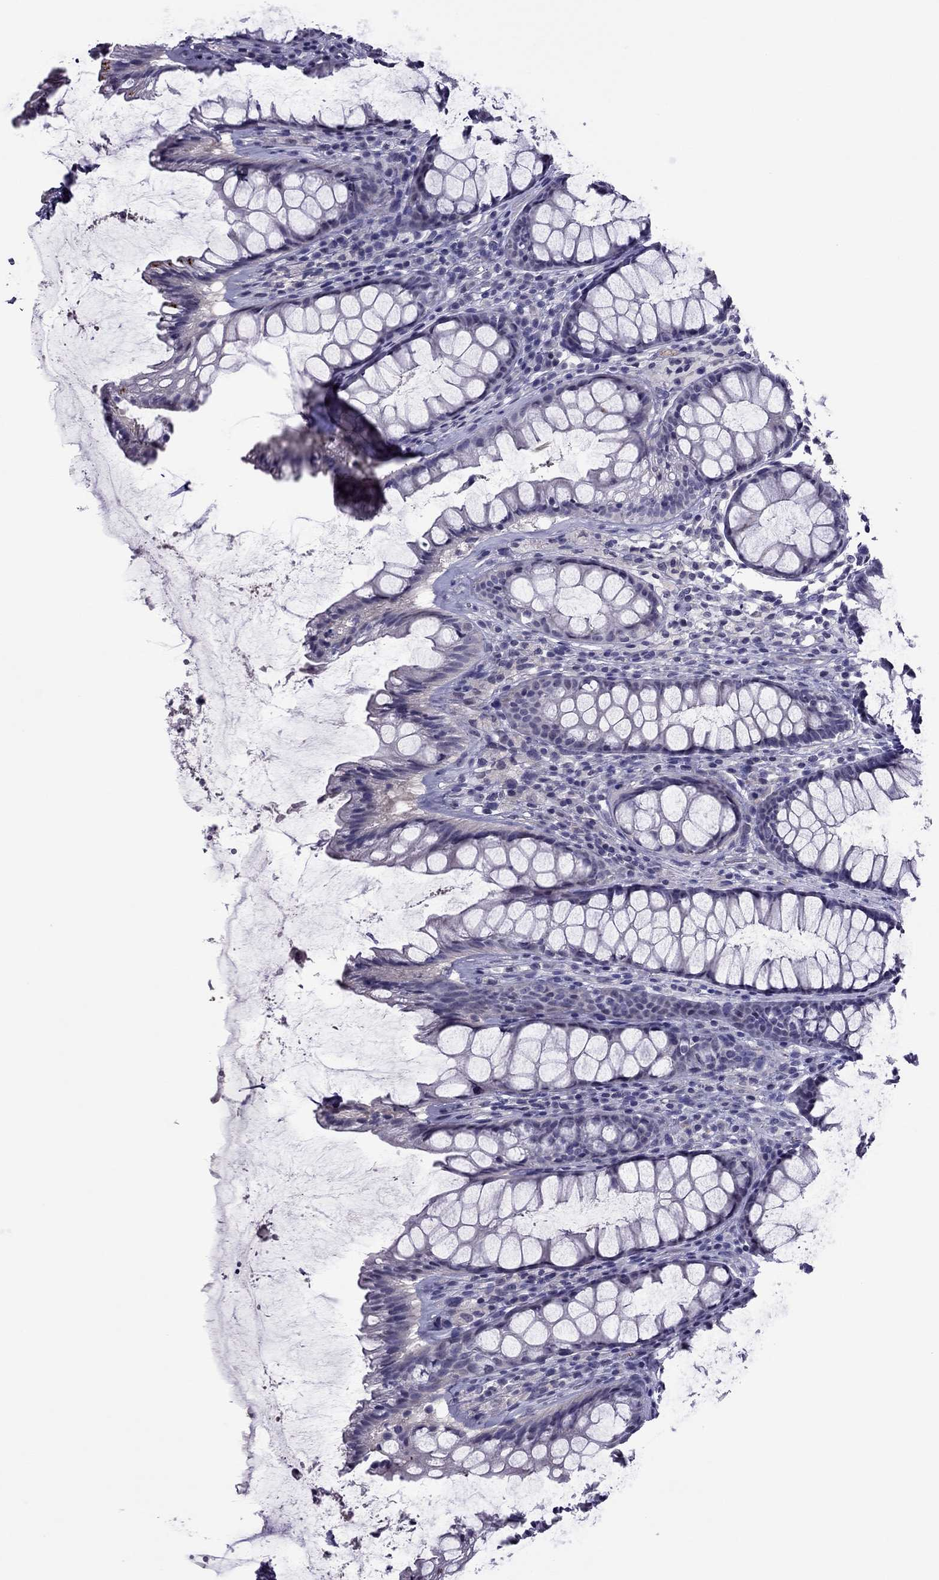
{"staining": {"intensity": "negative", "quantity": "none", "location": "none"}, "tissue": "rectum", "cell_type": "Glandular cells", "image_type": "normal", "snomed": [{"axis": "morphology", "description": "Normal tissue, NOS"}, {"axis": "topography", "description": "Rectum"}], "caption": "IHC photomicrograph of unremarkable rectum: human rectum stained with DAB (3,3'-diaminobenzidine) reveals no significant protein expression in glandular cells. The staining was performed using DAB (3,3'-diaminobenzidine) to visualize the protein expression in brown, while the nuclei were stained in blue with hematoxylin (Magnification: 20x).", "gene": "SLC16A8", "patient": {"sex": "male", "age": 72}}